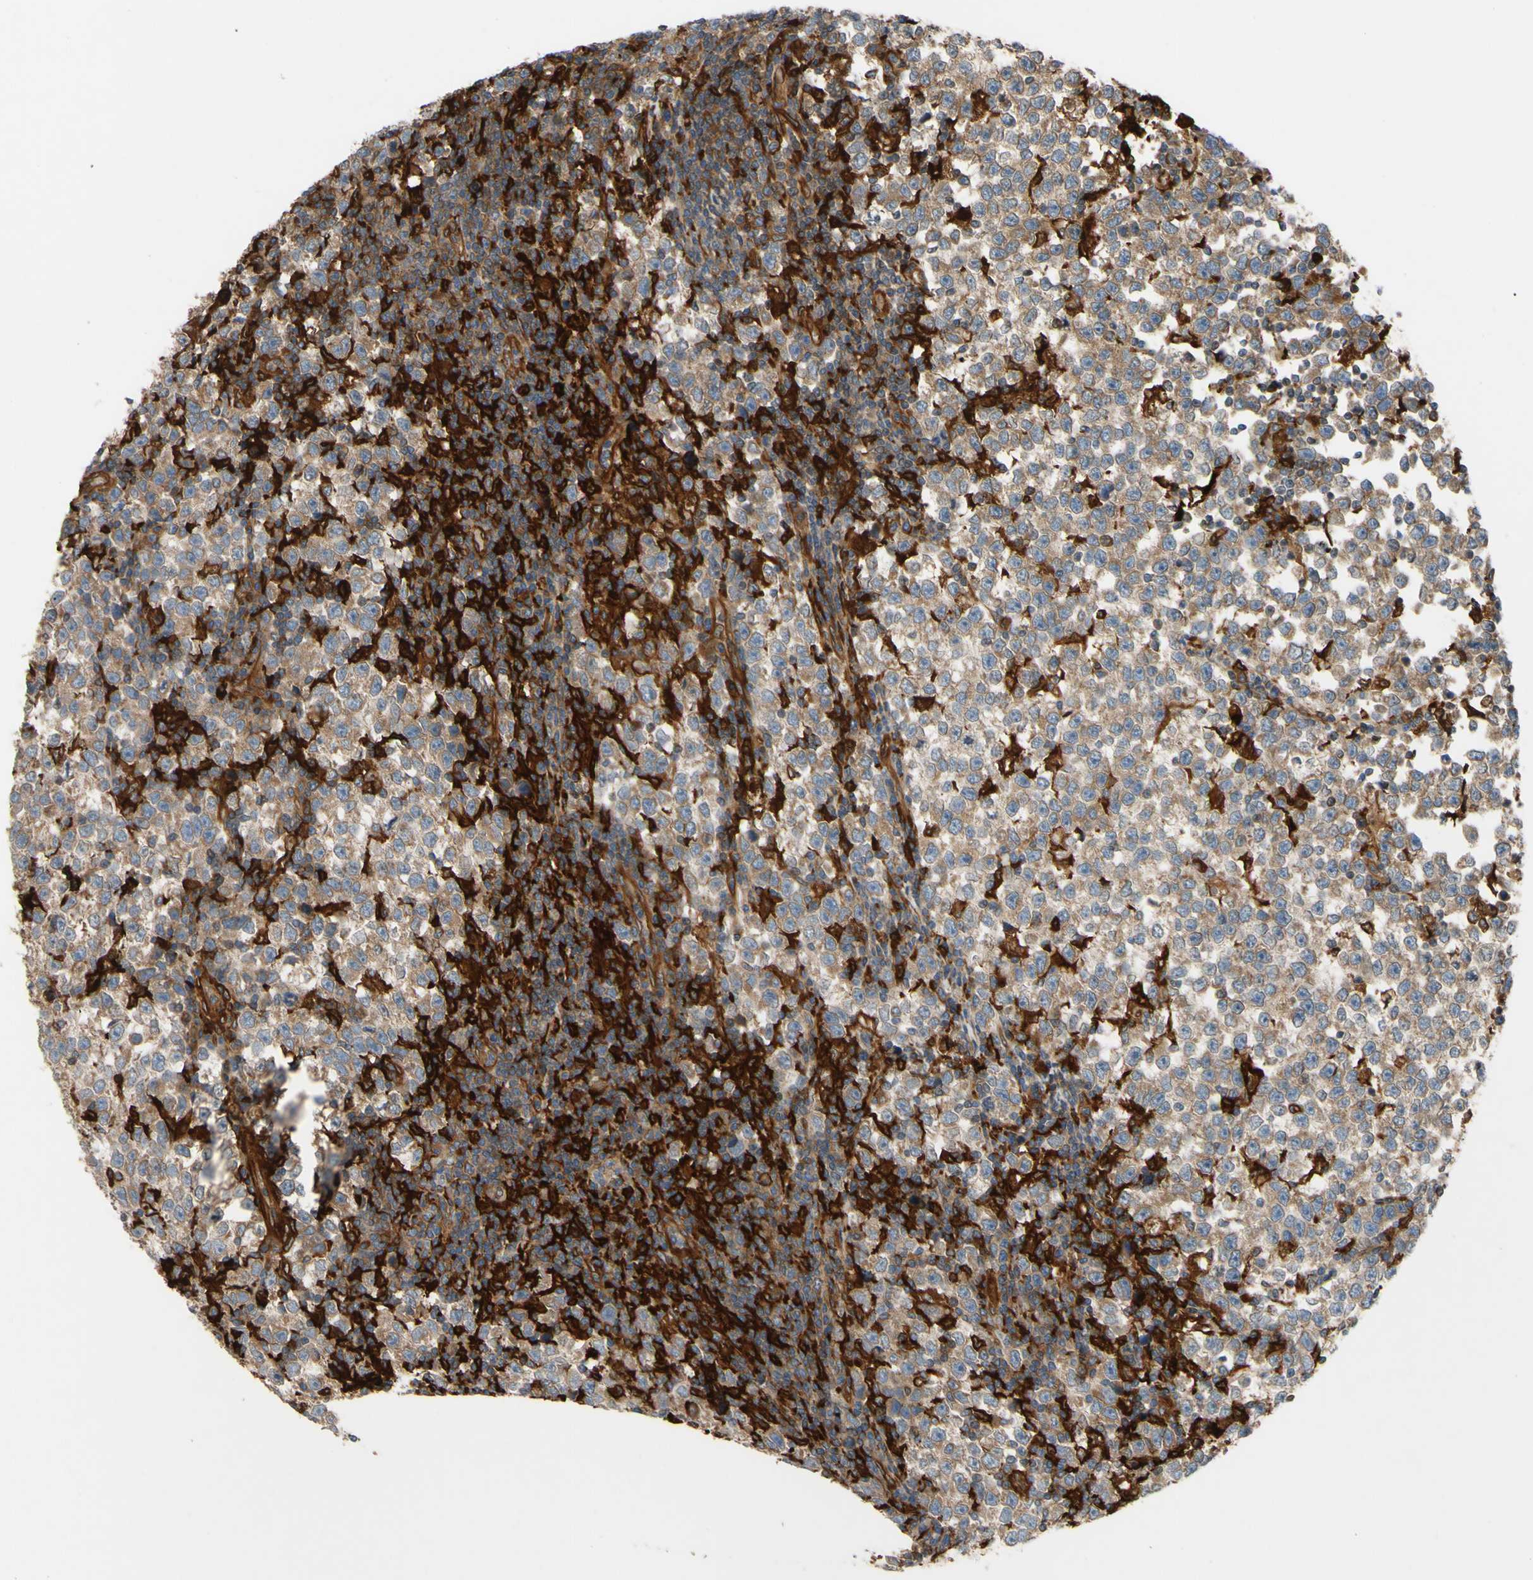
{"staining": {"intensity": "weak", "quantity": ">75%", "location": "cytoplasmic/membranous"}, "tissue": "testis cancer", "cell_type": "Tumor cells", "image_type": "cancer", "snomed": [{"axis": "morphology", "description": "Seminoma, NOS"}, {"axis": "topography", "description": "Testis"}], "caption": "This micrograph shows seminoma (testis) stained with immunohistochemistry (IHC) to label a protein in brown. The cytoplasmic/membranous of tumor cells show weak positivity for the protein. Nuclei are counter-stained blue.", "gene": "SPTLC1", "patient": {"sex": "male", "age": 43}}